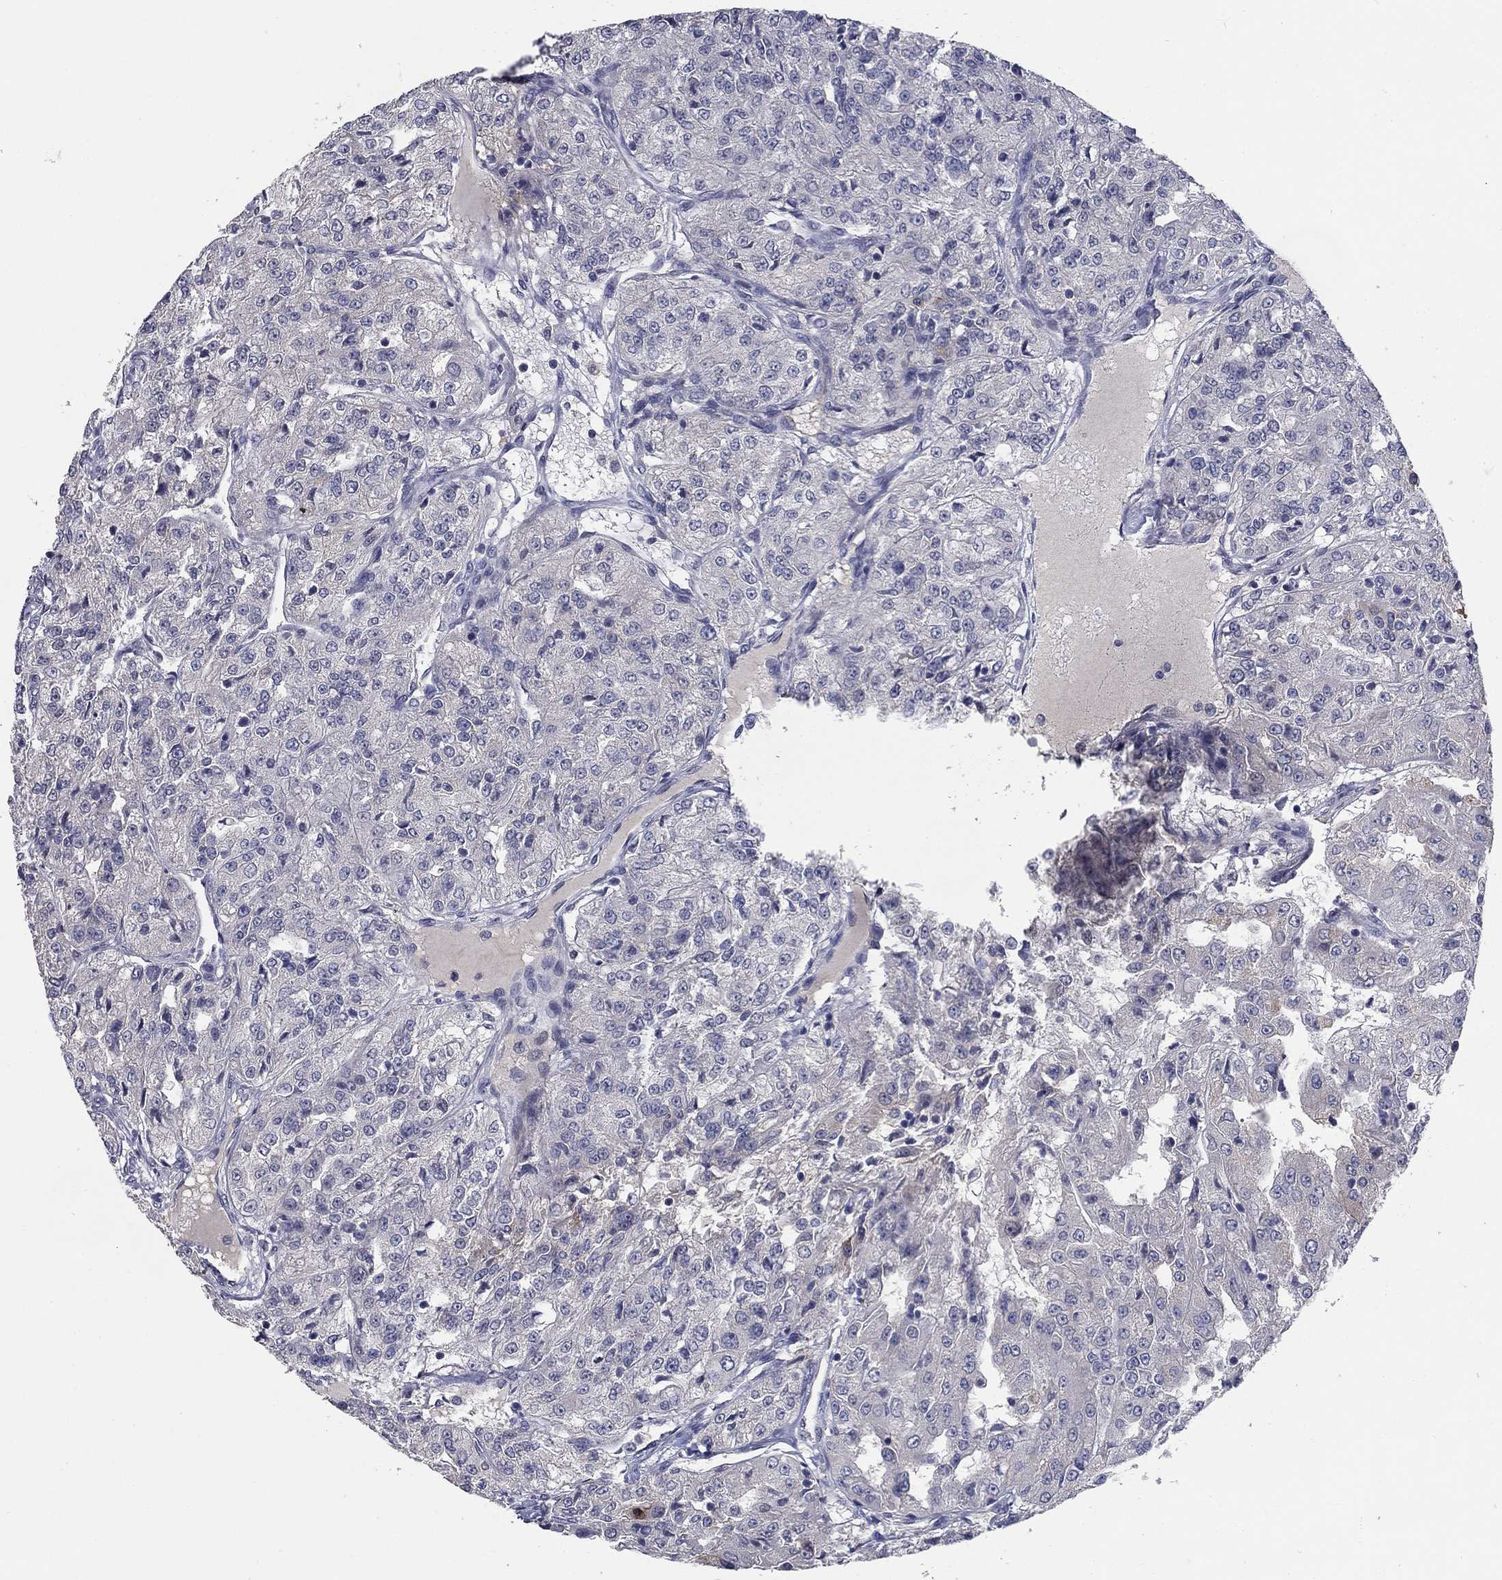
{"staining": {"intensity": "negative", "quantity": "none", "location": "none"}, "tissue": "renal cancer", "cell_type": "Tumor cells", "image_type": "cancer", "snomed": [{"axis": "morphology", "description": "Adenocarcinoma, NOS"}, {"axis": "topography", "description": "Kidney"}], "caption": "This is an immunohistochemistry (IHC) histopathology image of human renal adenocarcinoma. There is no expression in tumor cells.", "gene": "CD274", "patient": {"sex": "female", "age": 63}}